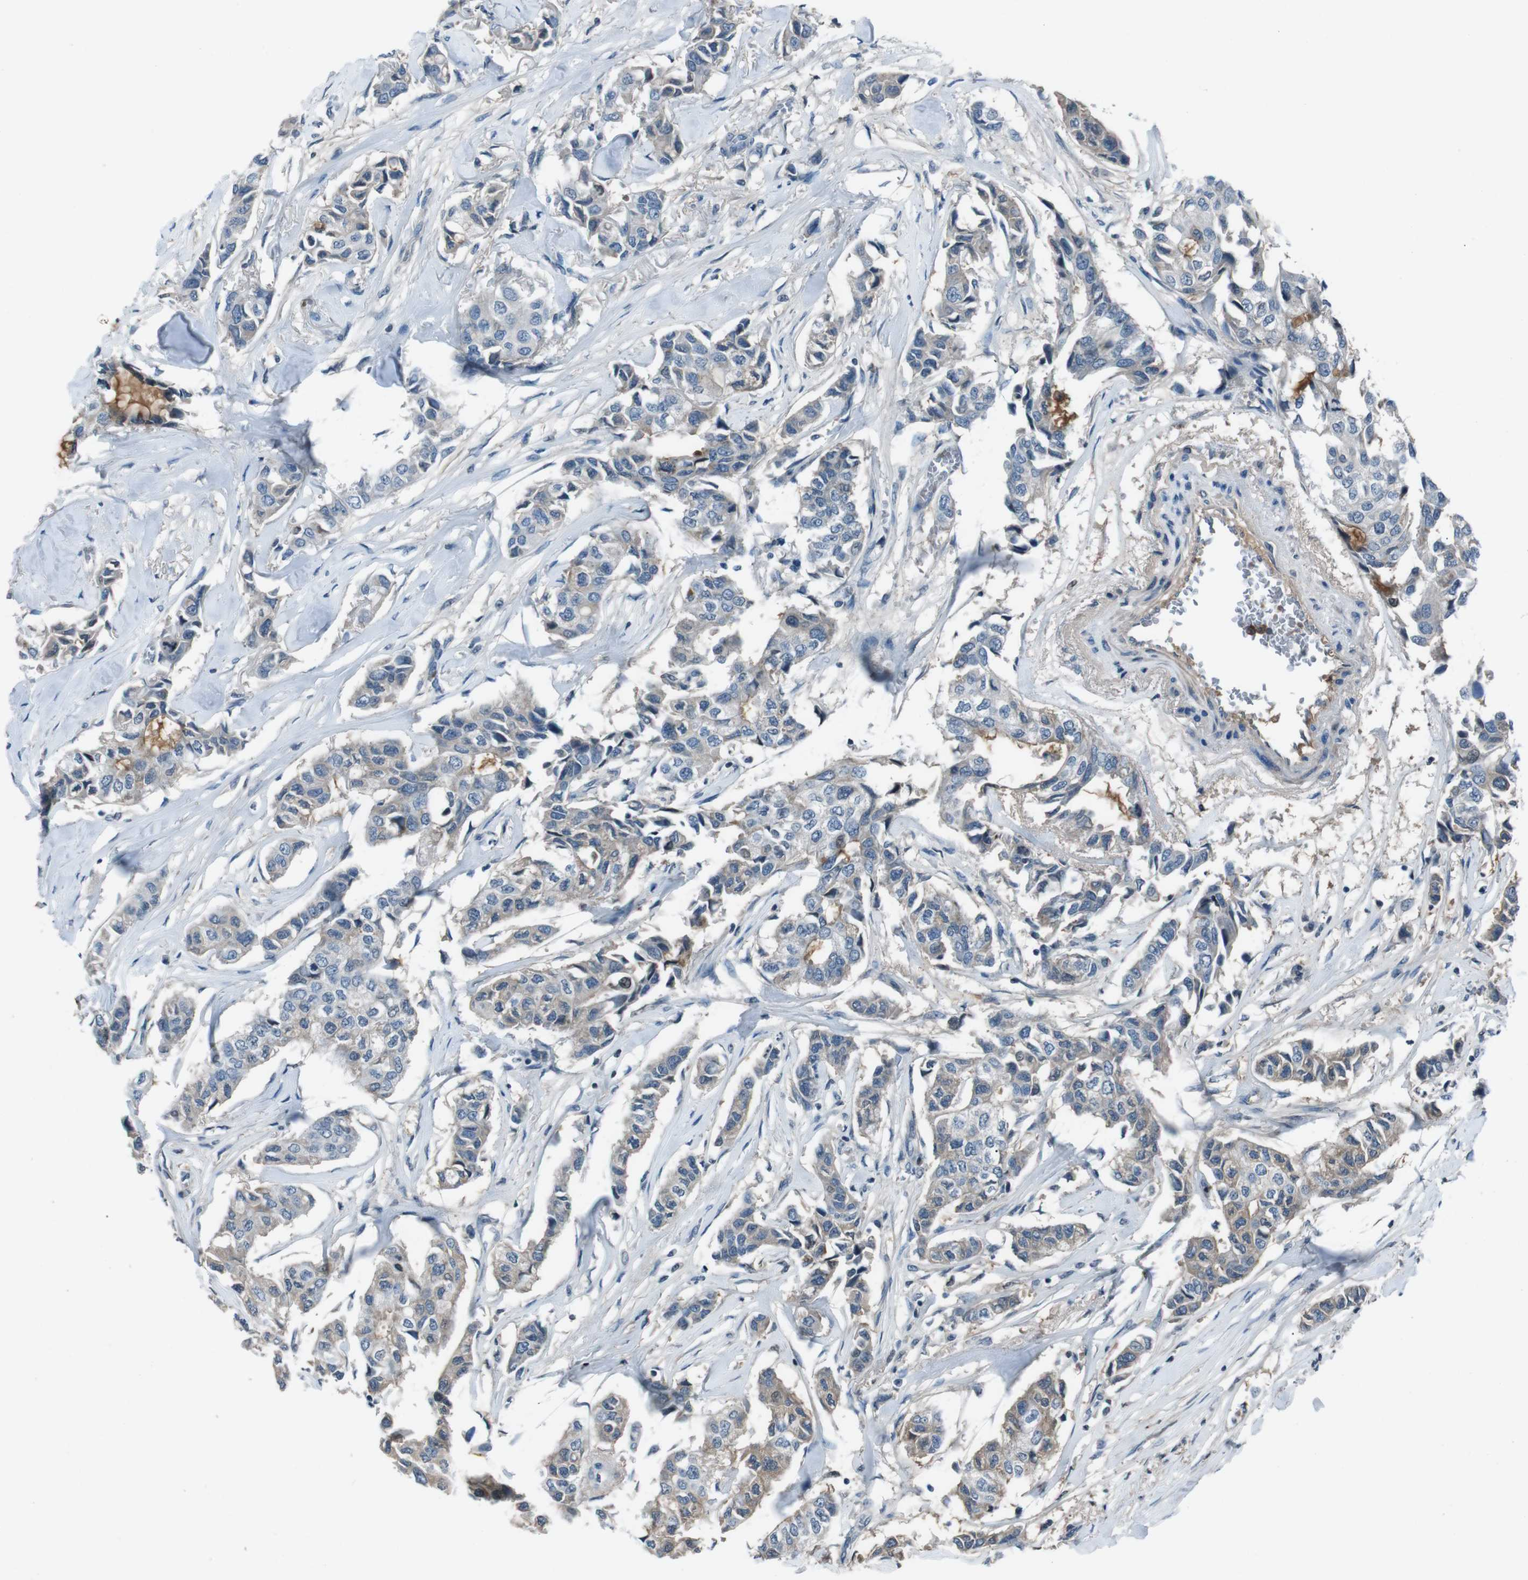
{"staining": {"intensity": "weak", "quantity": "<25%", "location": "cytoplasmic/membranous"}, "tissue": "breast cancer", "cell_type": "Tumor cells", "image_type": "cancer", "snomed": [{"axis": "morphology", "description": "Duct carcinoma"}, {"axis": "topography", "description": "Breast"}], "caption": "Tumor cells are negative for brown protein staining in breast cancer (invasive ductal carcinoma).", "gene": "UGT1A6", "patient": {"sex": "female", "age": 80}}